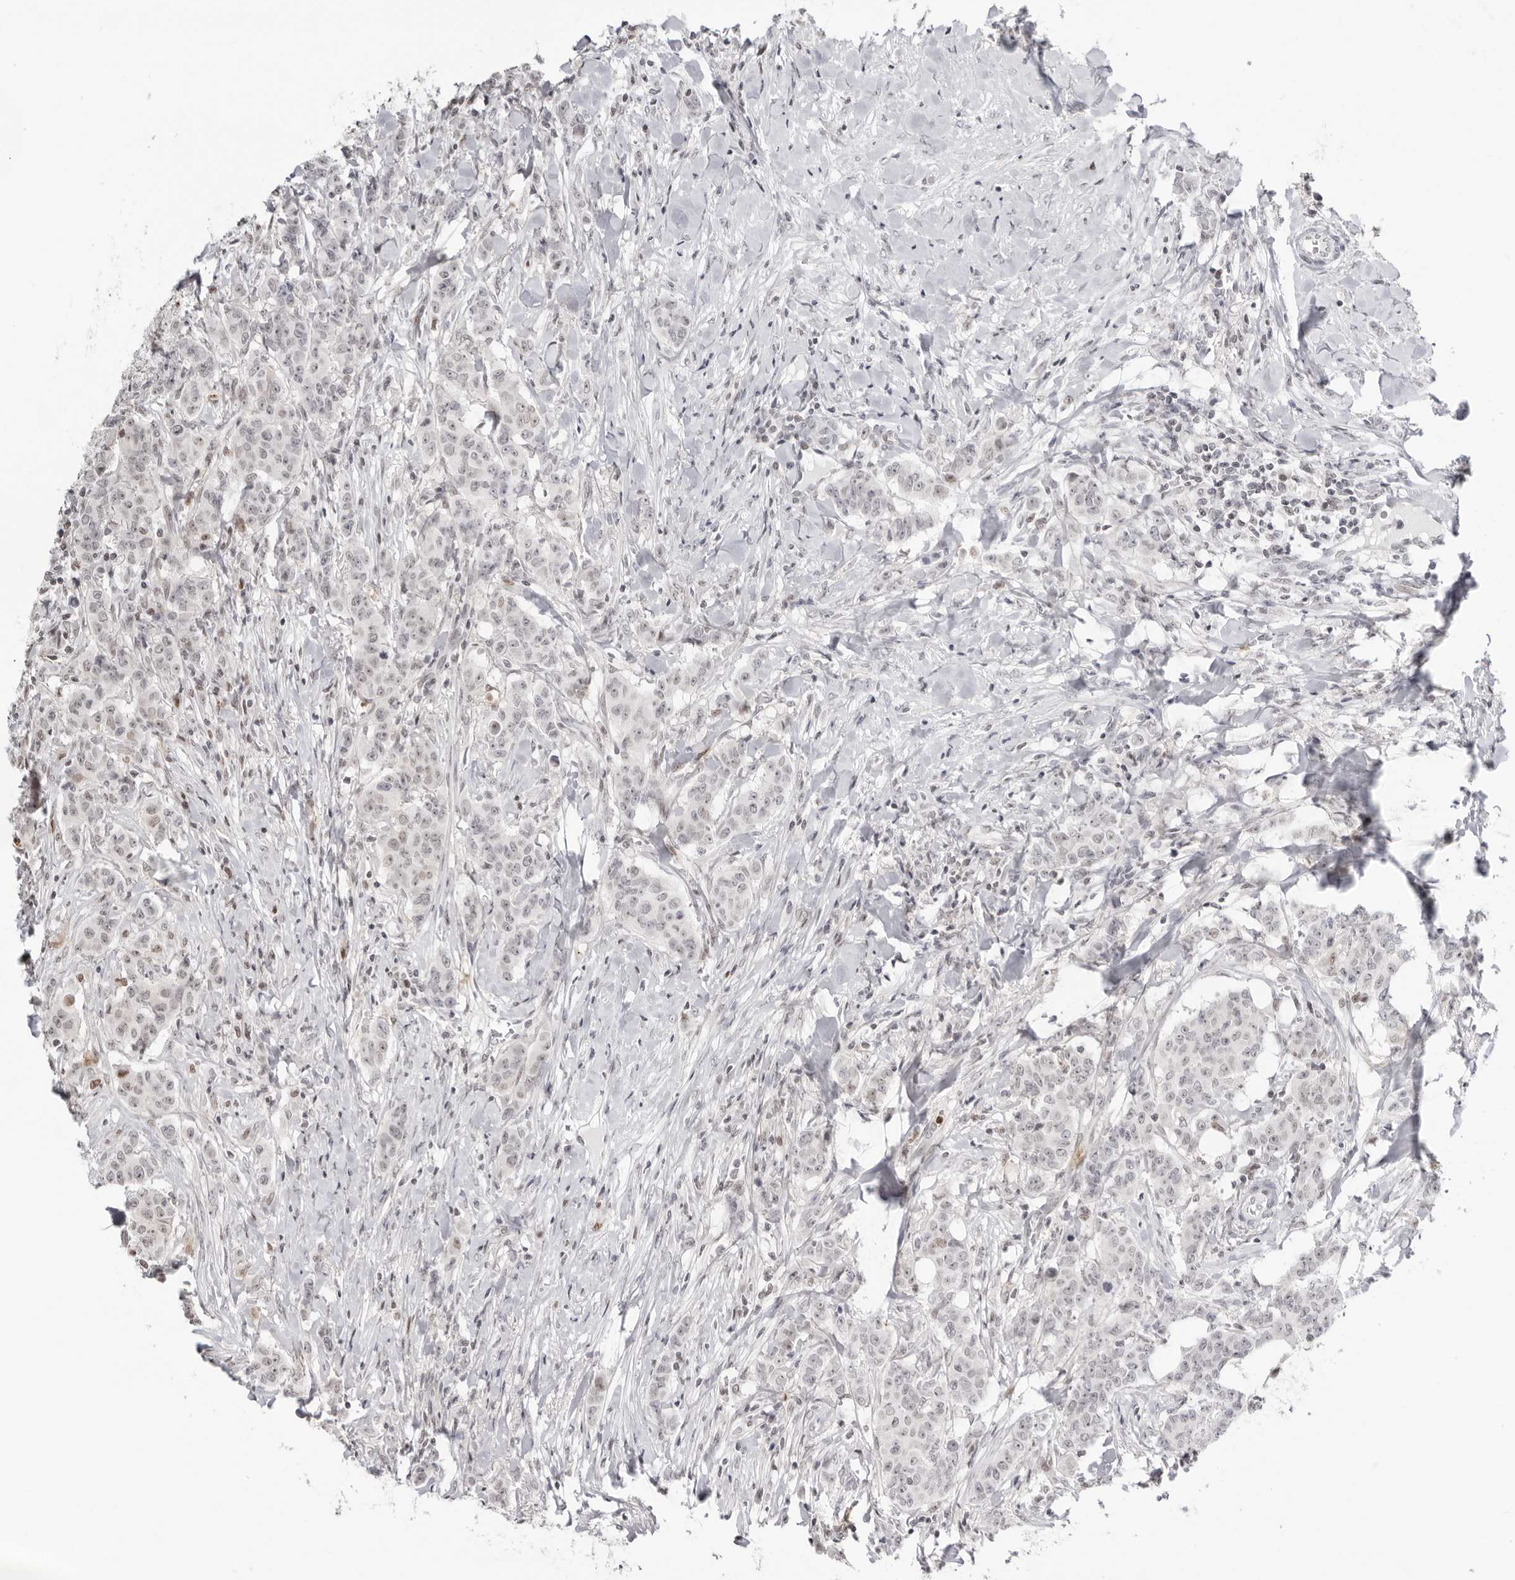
{"staining": {"intensity": "weak", "quantity": "25%-75%", "location": "nuclear"}, "tissue": "breast cancer", "cell_type": "Tumor cells", "image_type": "cancer", "snomed": [{"axis": "morphology", "description": "Duct carcinoma"}, {"axis": "topography", "description": "Breast"}], "caption": "Tumor cells exhibit low levels of weak nuclear staining in about 25%-75% of cells in human invasive ductal carcinoma (breast). Immunohistochemistry stains the protein in brown and the nuclei are stained blue.", "gene": "RNF146", "patient": {"sex": "female", "age": 40}}